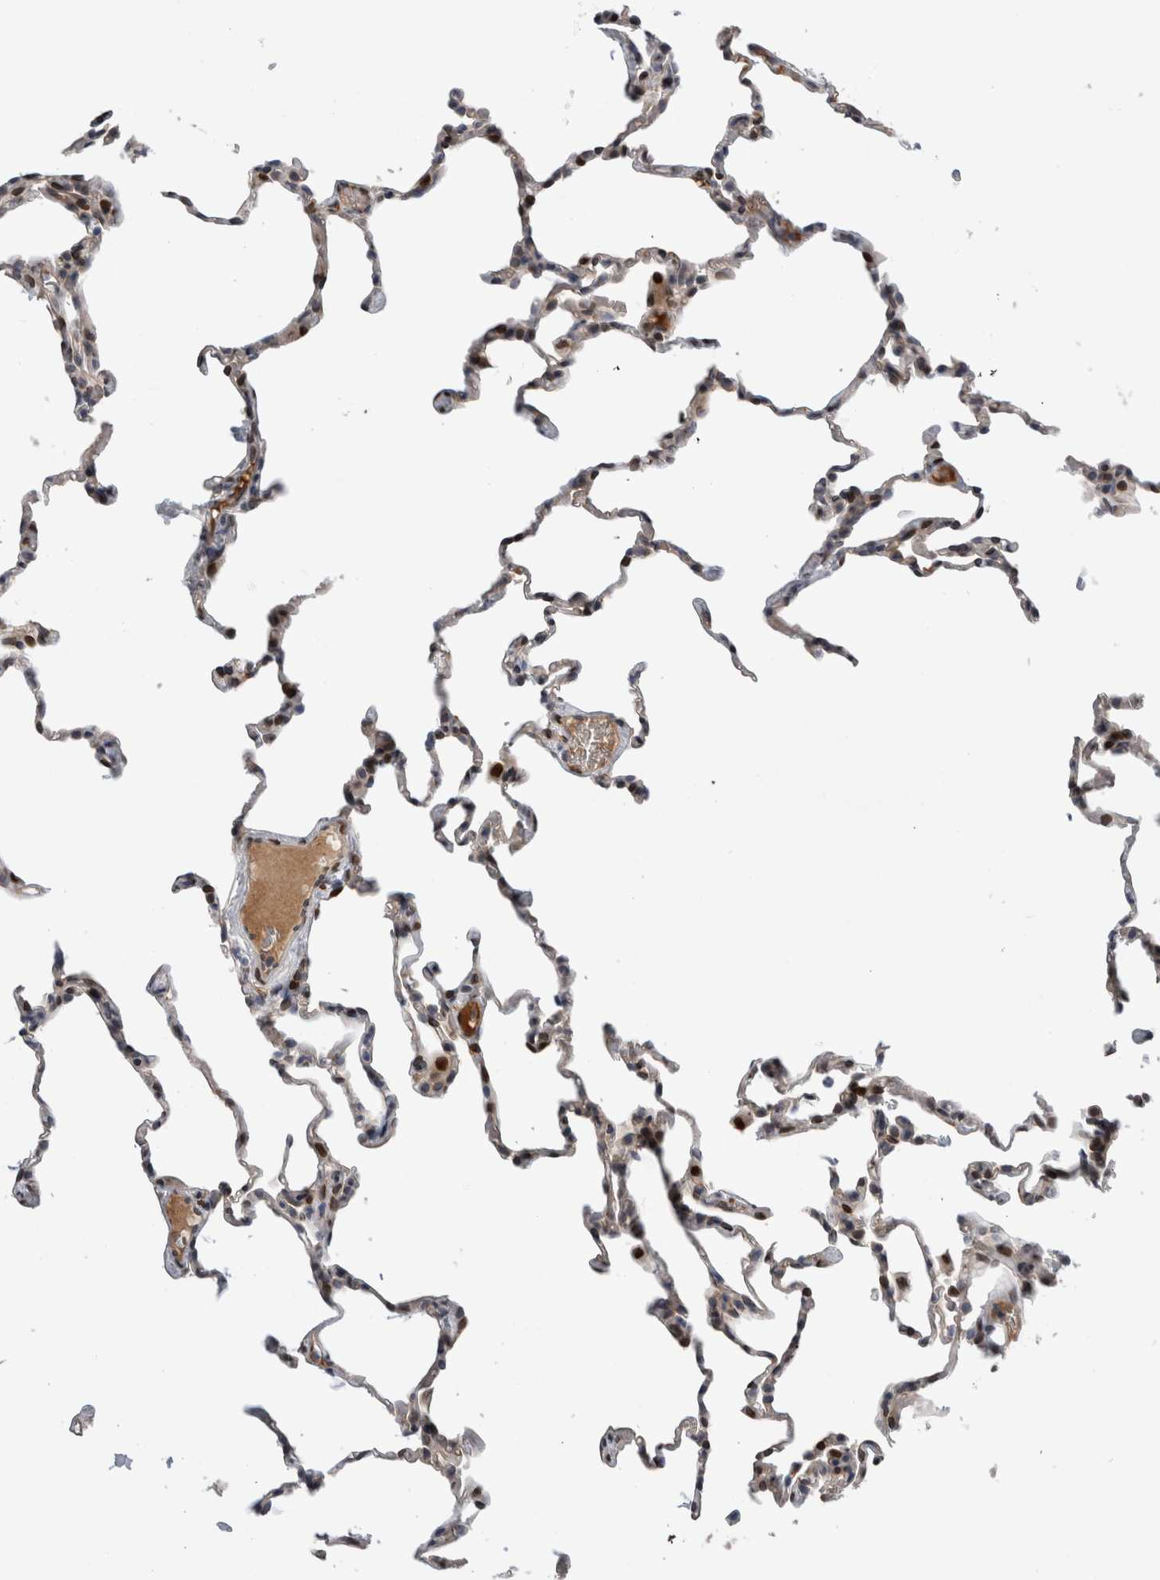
{"staining": {"intensity": "moderate", "quantity": "<25%", "location": "nuclear"}, "tissue": "lung", "cell_type": "Alveolar cells", "image_type": "normal", "snomed": [{"axis": "morphology", "description": "Normal tissue, NOS"}, {"axis": "topography", "description": "Lung"}], "caption": "A high-resolution photomicrograph shows immunohistochemistry staining of unremarkable lung, which demonstrates moderate nuclear staining in about <25% of alveolar cells. (IHC, brightfield microscopy, high magnification).", "gene": "DMTN", "patient": {"sex": "male", "age": 20}}